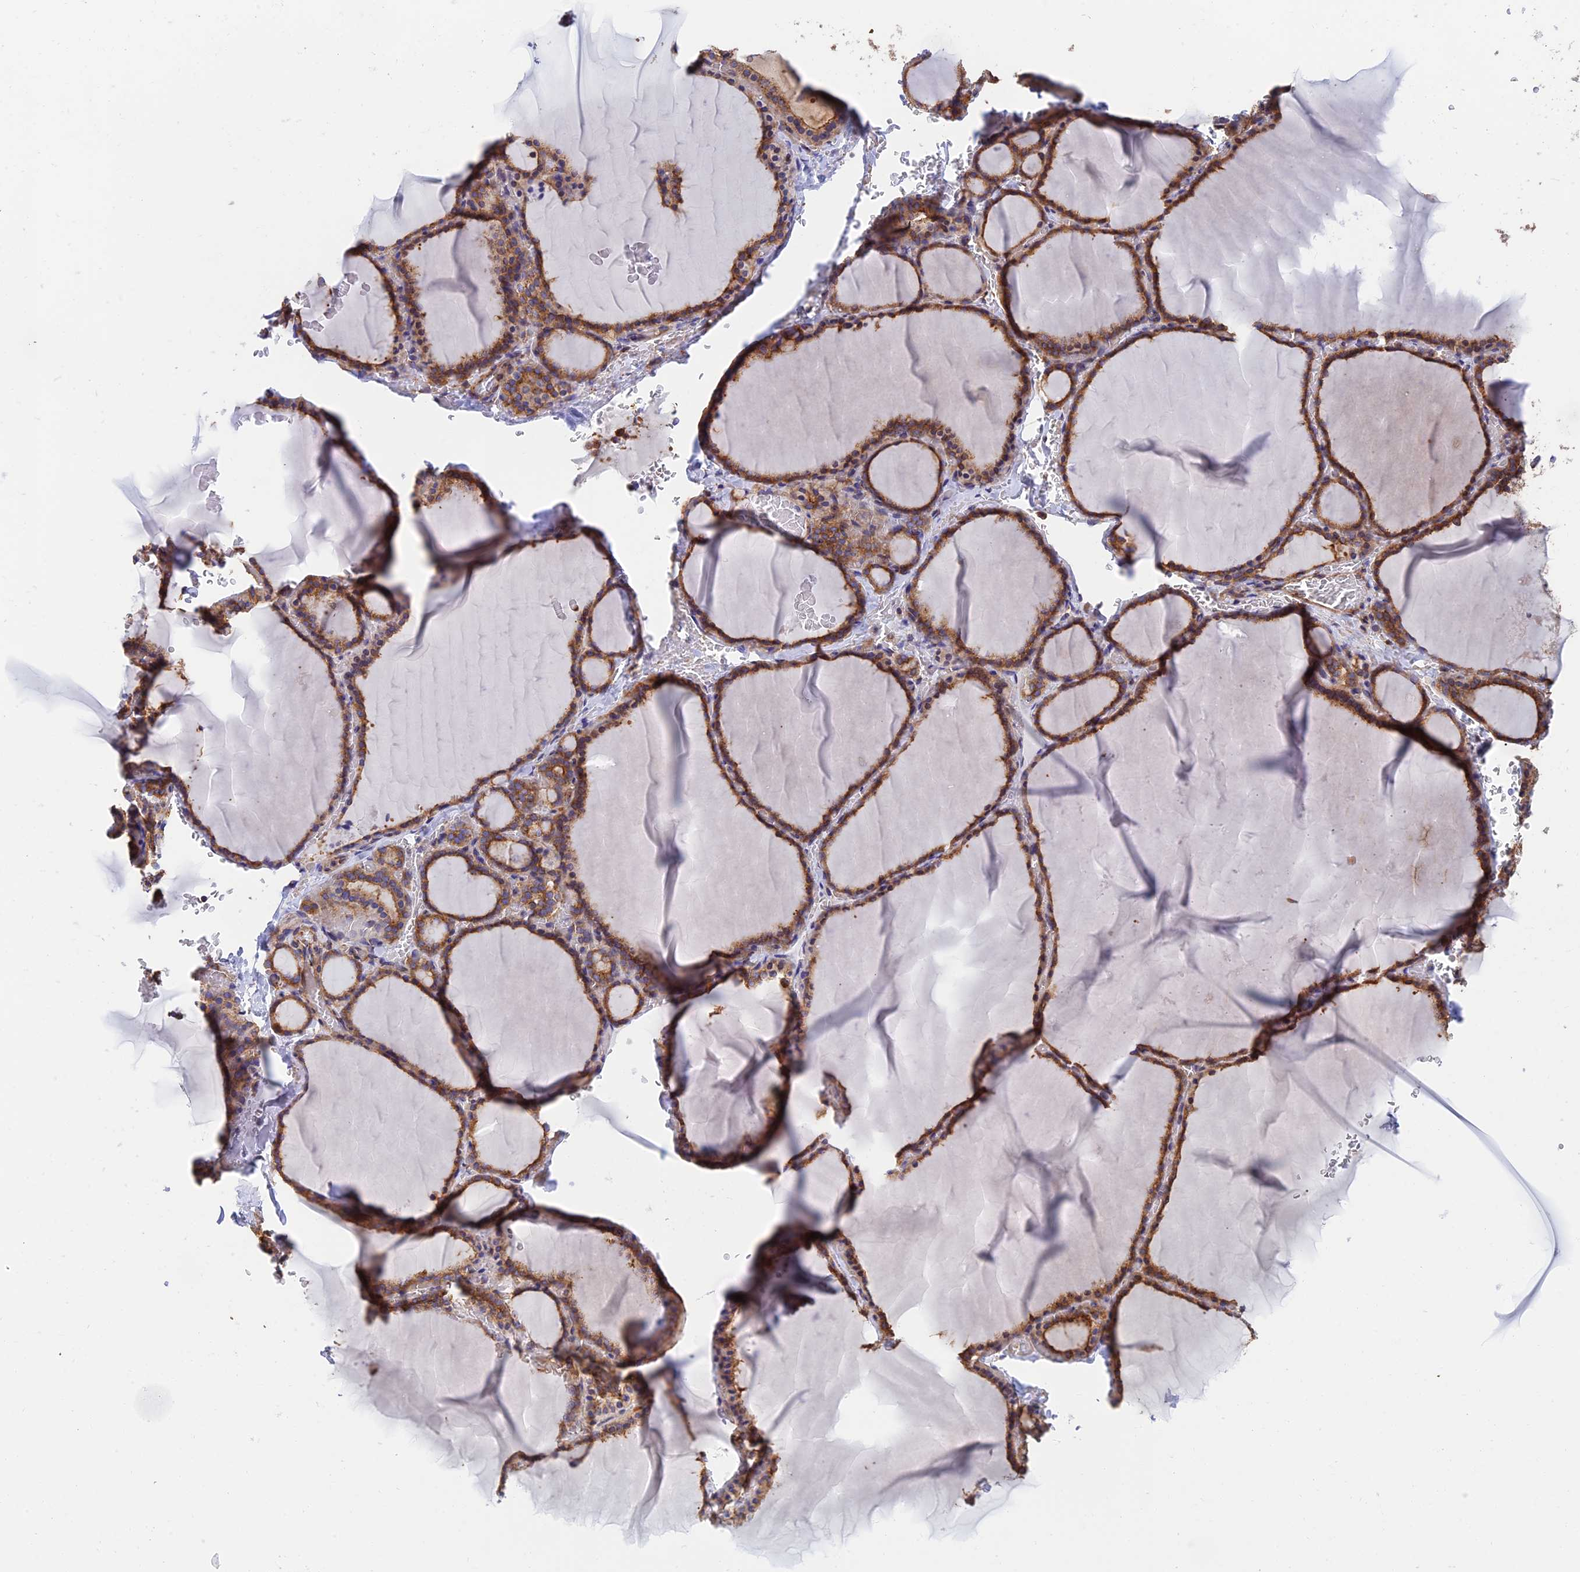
{"staining": {"intensity": "moderate", "quantity": ">75%", "location": "cytoplasmic/membranous"}, "tissue": "thyroid gland", "cell_type": "Glandular cells", "image_type": "normal", "snomed": [{"axis": "morphology", "description": "Normal tissue, NOS"}, {"axis": "topography", "description": "Thyroid gland"}], "caption": "Moderate cytoplasmic/membranous protein positivity is appreciated in about >75% of glandular cells in thyroid gland.", "gene": "DCTN2", "patient": {"sex": "female", "age": 39}}